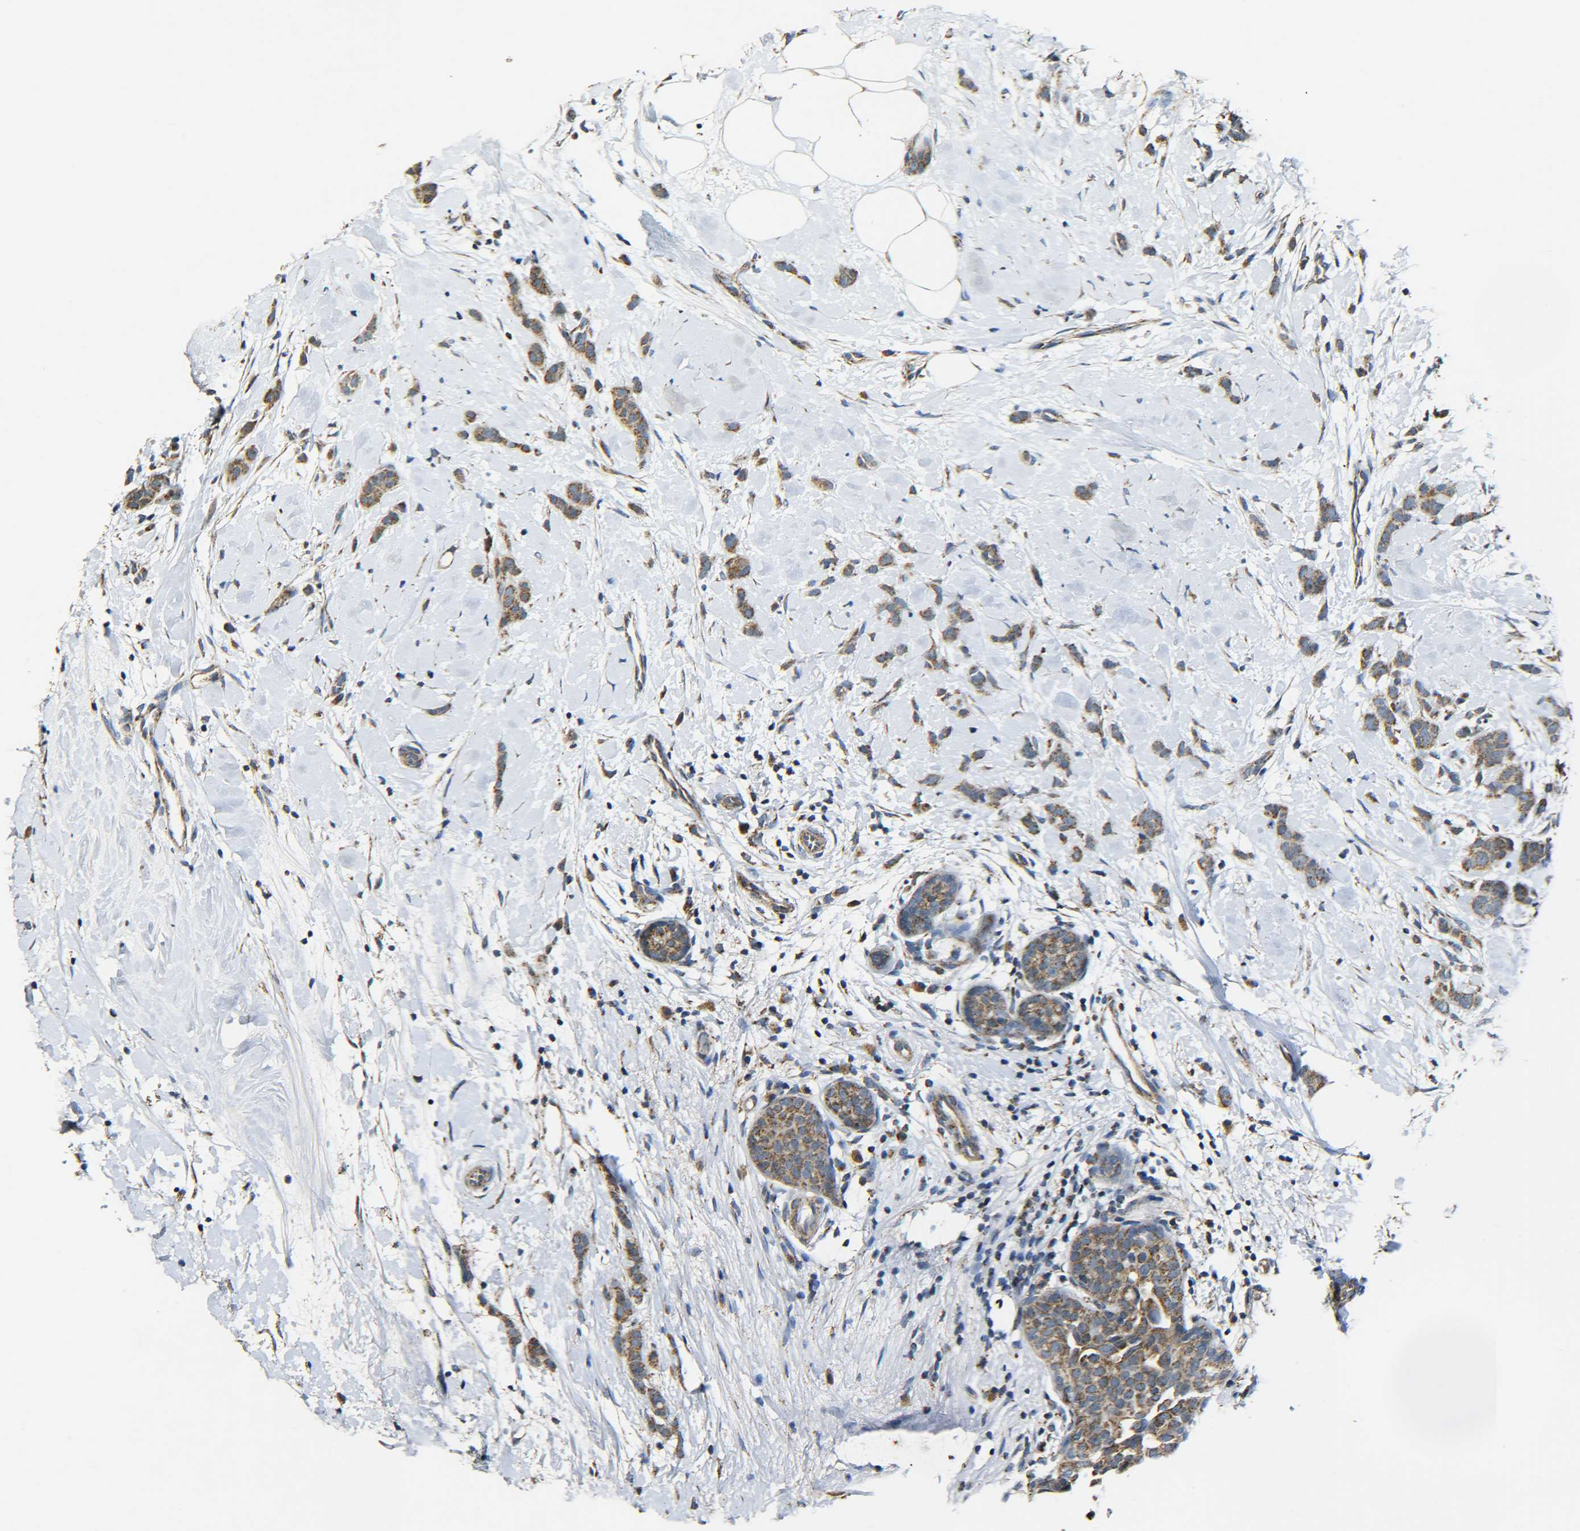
{"staining": {"intensity": "moderate", "quantity": ">75%", "location": "cytoplasmic/membranous"}, "tissue": "breast cancer", "cell_type": "Tumor cells", "image_type": "cancer", "snomed": [{"axis": "morphology", "description": "Lobular carcinoma, in situ"}, {"axis": "morphology", "description": "Lobular carcinoma"}, {"axis": "topography", "description": "Breast"}], "caption": "High-power microscopy captured an immunohistochemistry photomicrograph of breast cancer, revealing moderate cytoplasmic/membranous positivity in approximately >75% of tumor cells.", "gene": "NR3C2", "patient": {"sex": "female", "age": 41}}